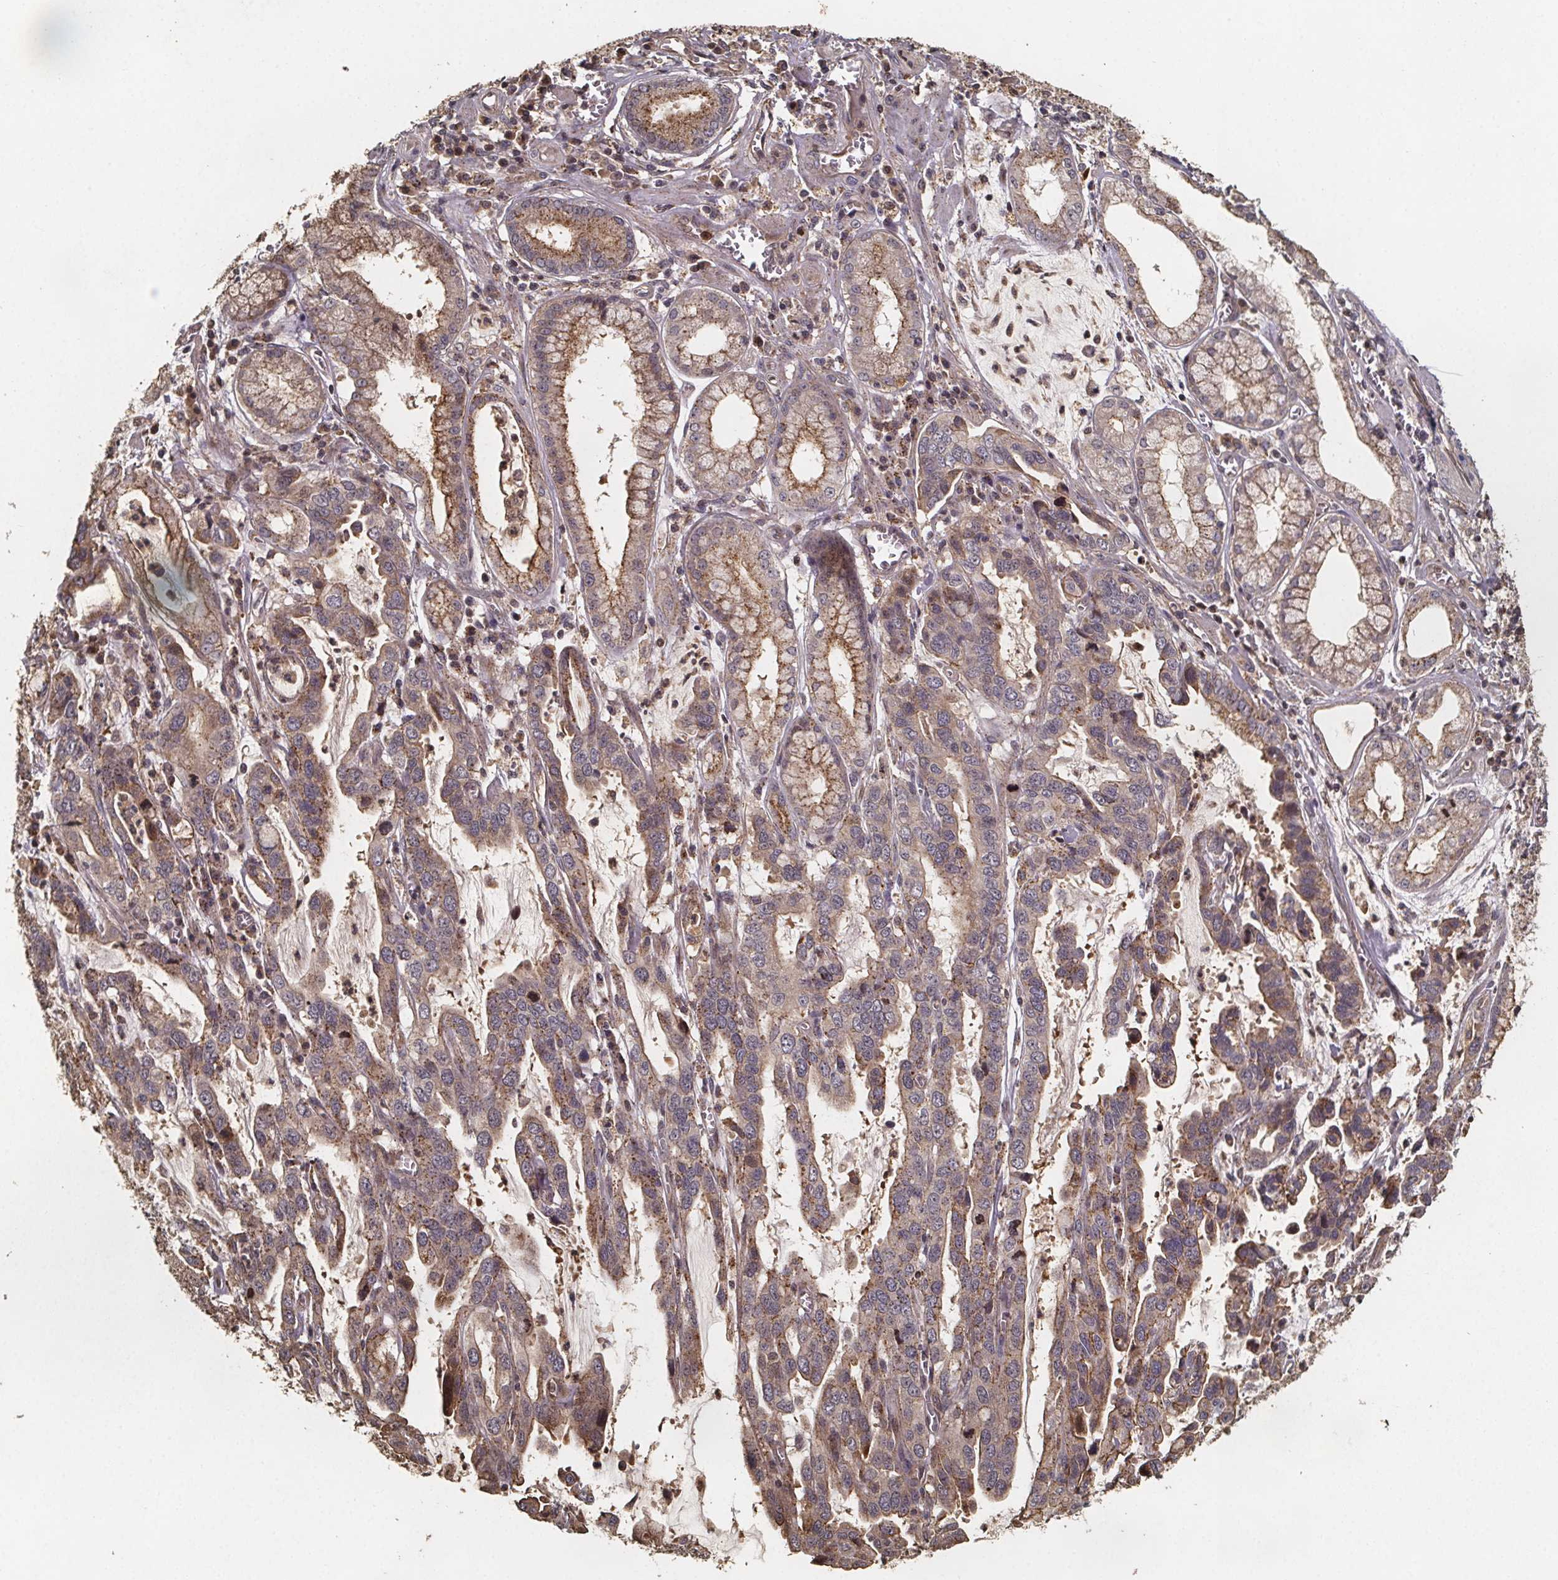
{"staining": {"intensity": "moderate", "quantity": "25%-75%", "location": "cytoplasmic/membranous"}, "tissue": "stomach cancer", "cell_type": "Tumor cells", "image_type": "cancer", "snomed": [{"axis": "morphology", "description": "Adenocarcinoma, NOS"}, {"axis": "topography", "description": "Stomach, lower"}], "caption": "This is an image of immunohistochemistry (IHC) staining of stomach adenocarcinoma, which shows moderate positivity in the cytoplasmic/membranous of tumor cells.", "gene": "ZNF879", "patient": {"sex": "female", "age": 76}}